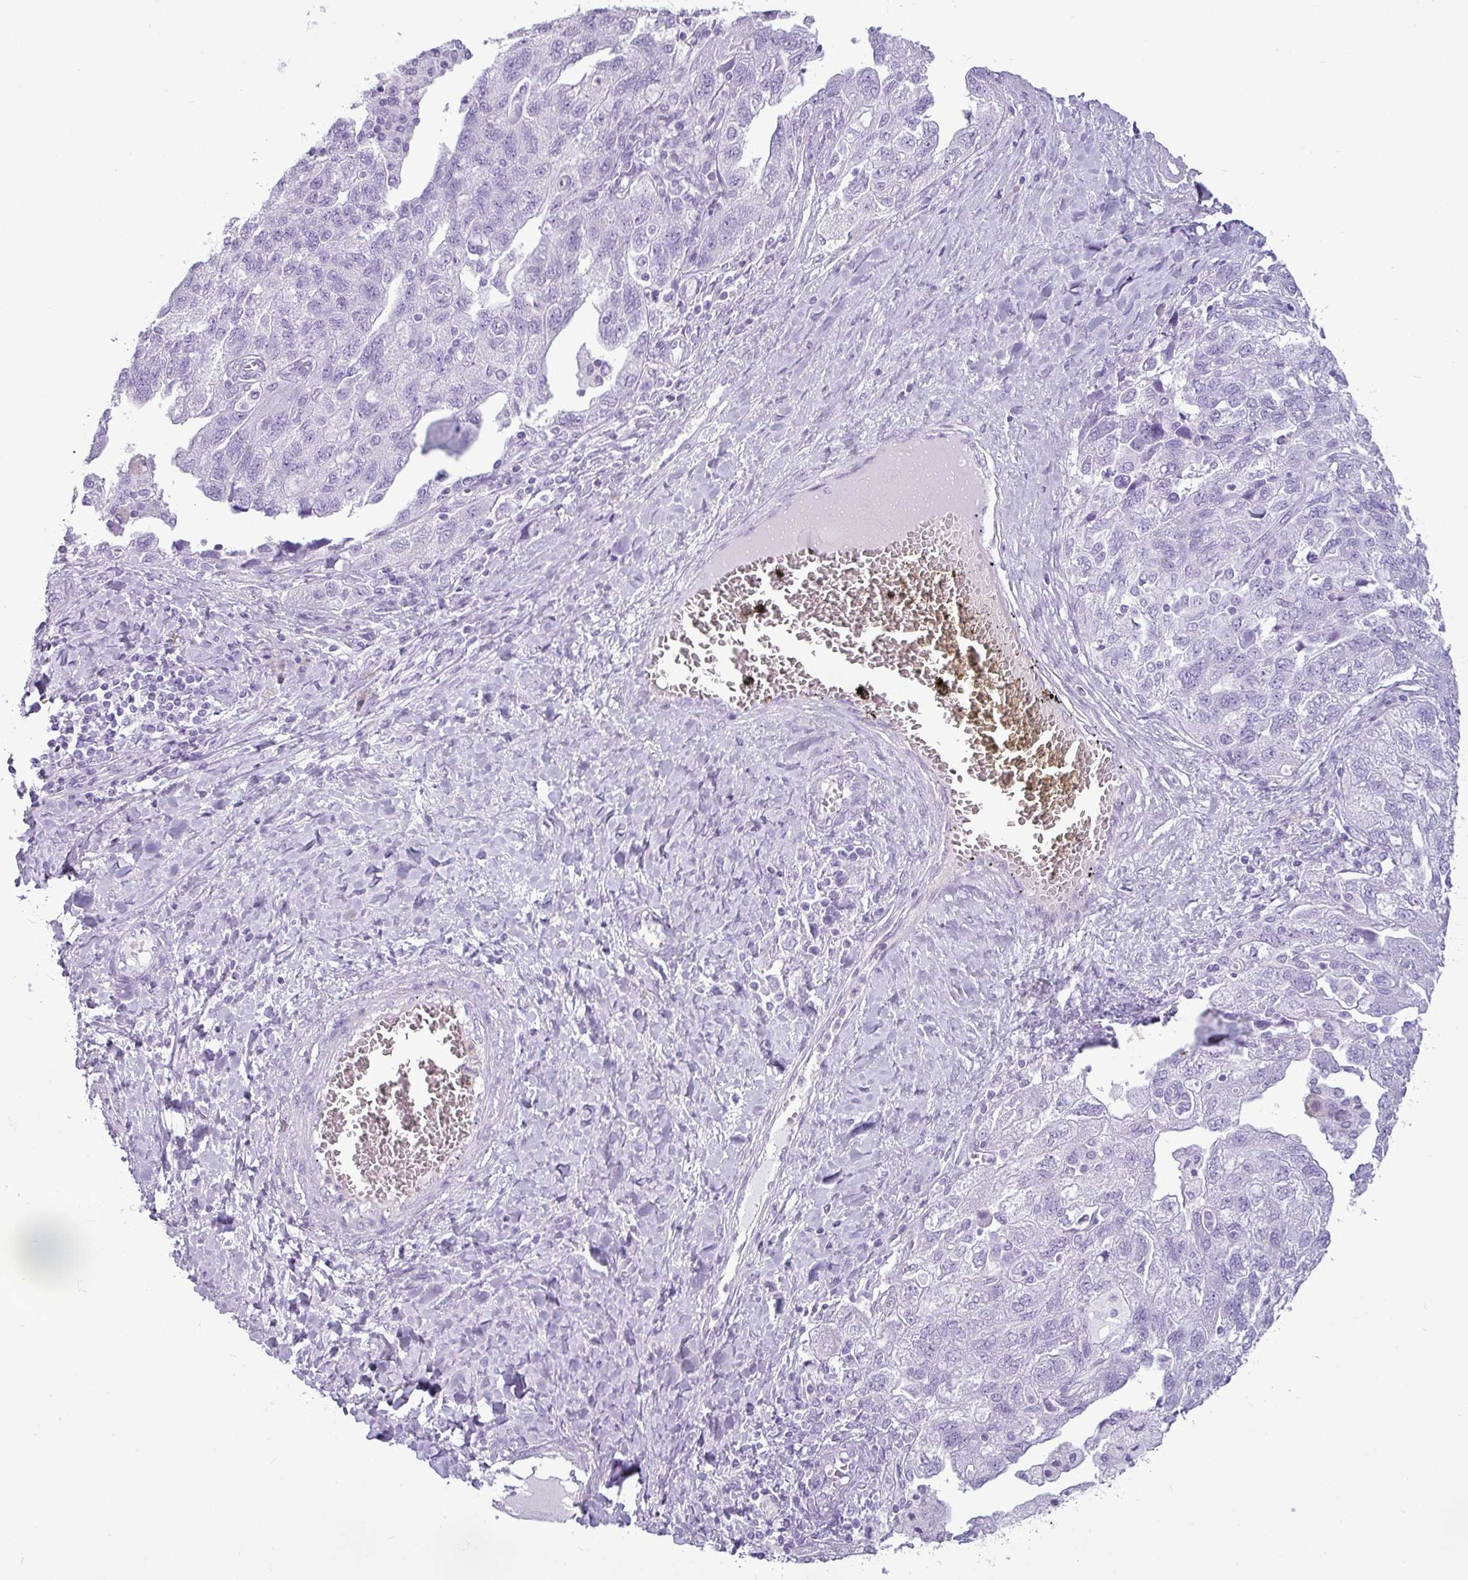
{"staining": {"intensity": "negative", "quantity": "none", "location": "none"}, "tissue": "ovarian cancer", "cell_type": "Tumor cells", "image_type": "cancer", "snomed": [{"axis": "morphology", "description": "Carcinoma, NOS"}, {"axis": "morphology", "description": "Cystadenocarcinoma, serous, NOS"}, {"axis": "topography", "description": "Ovary"}], "caption": "A high-resolution micrograph shows immunohistochemistry (IHC) staining of ovarian serous cystadenocarcinoma, which exhibits no significant expression in tumor cells.", "gene": "AMY1B", "patient": {"sex": "female", "age": 69}}